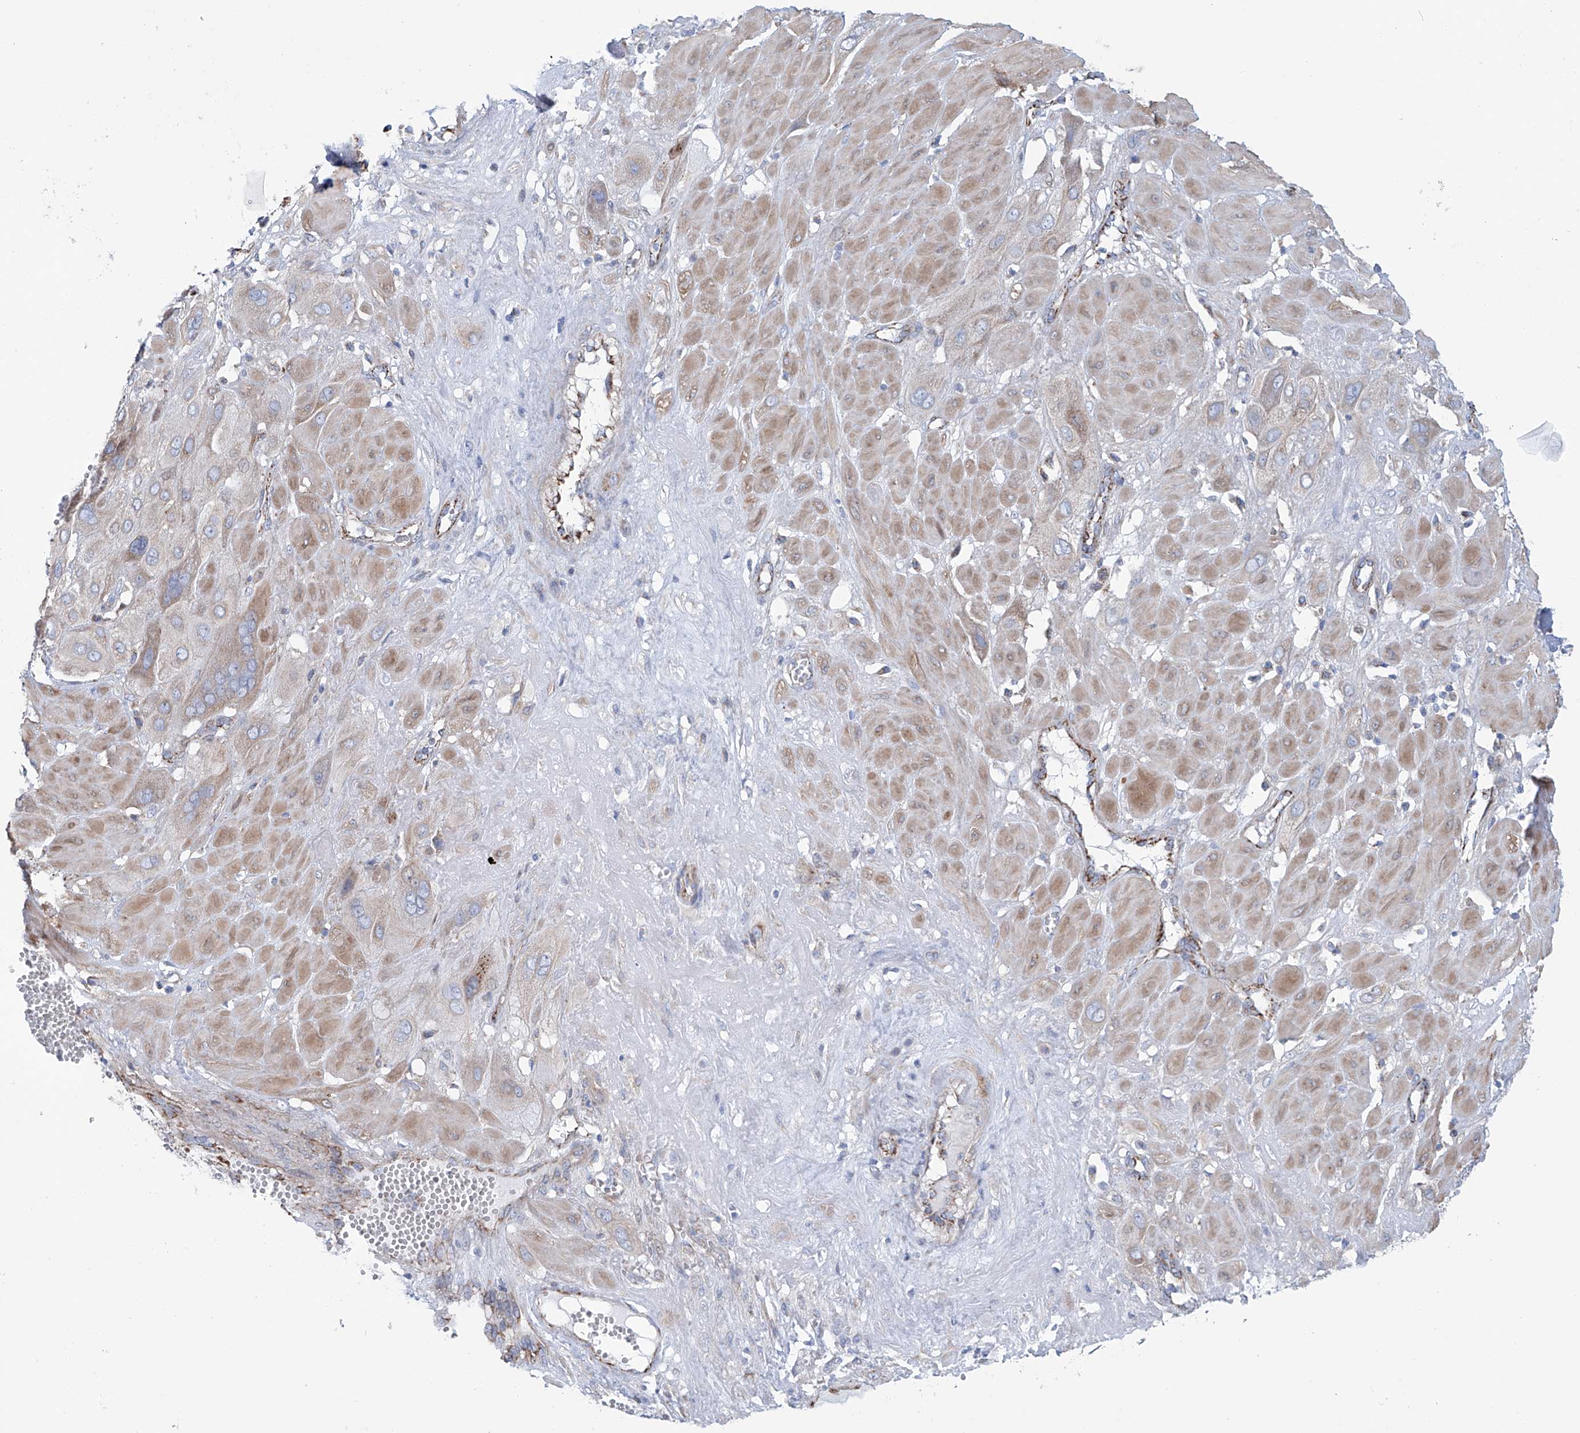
{"staining": {"intensity": "weak", "quantity": "25%-75%", "location": "cytoplasmic/membranous"}, "tissue": "cervical cancer", "cell_type": "Tumor cells", "image_type": "cancer", "snomed": [{"axis": "morphology", "description": "Squamous cell carcinoma, NOS"}, {"axis": "topography", "description": "Cervix"}], "caption": "Cervical cancer (squamous cell carcinoma) stained for a protein (brown) demonstrates weak cytoplasmic/membranous positive expression in about 25%-75% of tumor cells.", "gene": "ALDH6A1", "patient": {"sex": "female", "age": 34}}